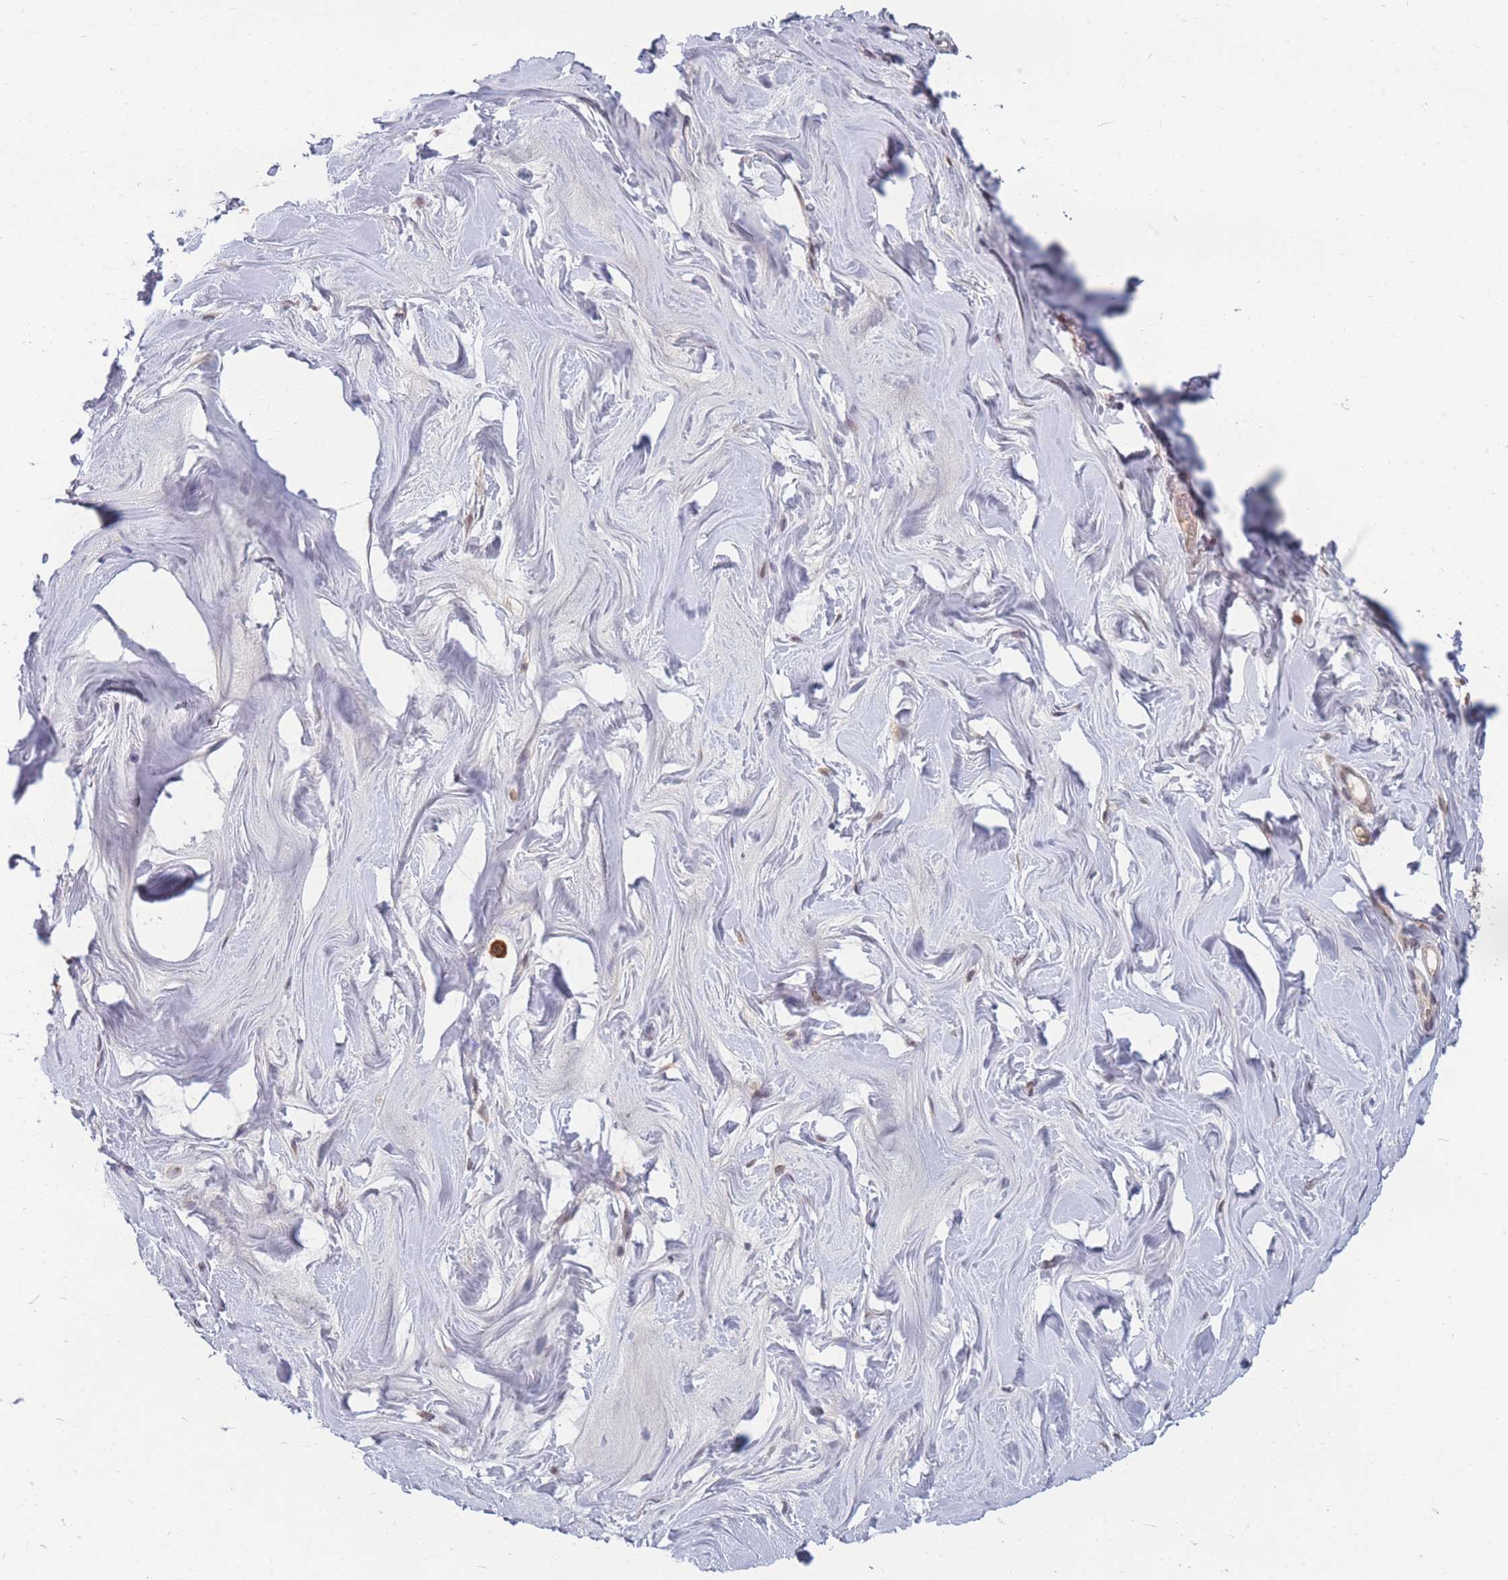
{"staining": {"intensity": "negative", "quantity": "none", "location": "none"}, "tissue": "adipose tissue", "cell_type": "Adipocytes", "image_type": "normal", "snomed": [{"axis": "morphology", "description": "Normal tissue, NOS"}, {"axis": "topography", "description": "Breast"}], "caption": "The photomicrograph exhibits no significant expression in adipocytes of adipose tissue. (Immunohistochemistry (ihc), brightfield microscopy, high magnification).", "gene": "SNRPA1", "patient": {"sex": "female", "age": 26}}